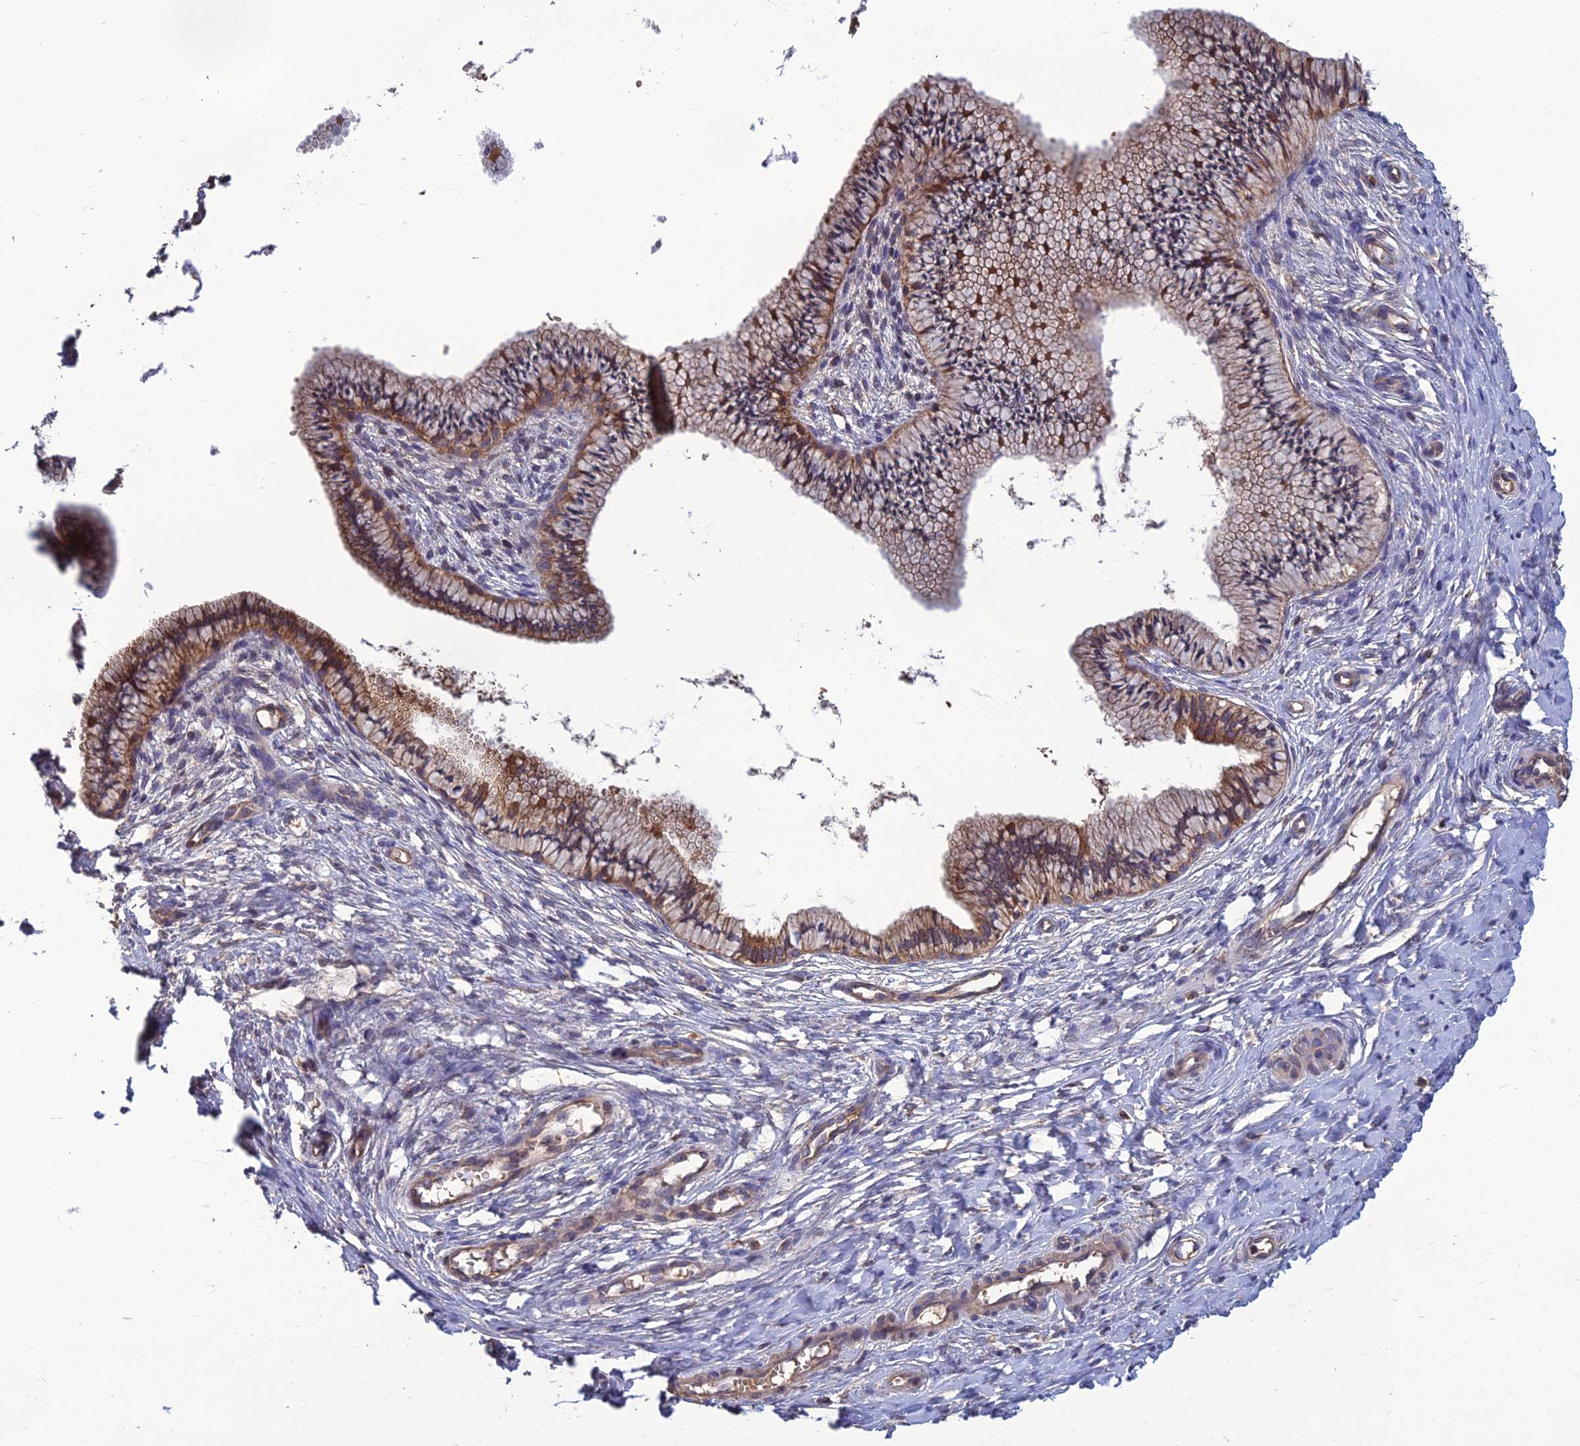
{"staining": {"intensity": "moderate", "quantity": ">75%", "location": "cytoplasmic/membranous"}, "tissue": "cervix", "cell_type": "Glandular cells", "image_type": "normal", "snomed": [{"axis": "morphology", "description": "Normal tissue, NOS"}, {"axis": "topography", "description": "Cervix"}], "caption": "Immunohistochemistry micrograph of benign cervix stained for a protein (brown), which exhibits medium levels of moderate cytoplasmic/membranous expression in approximately >75% of glandular cells.", "gene": "GALR2", "patient": {"sex": "female", "age": 36}}